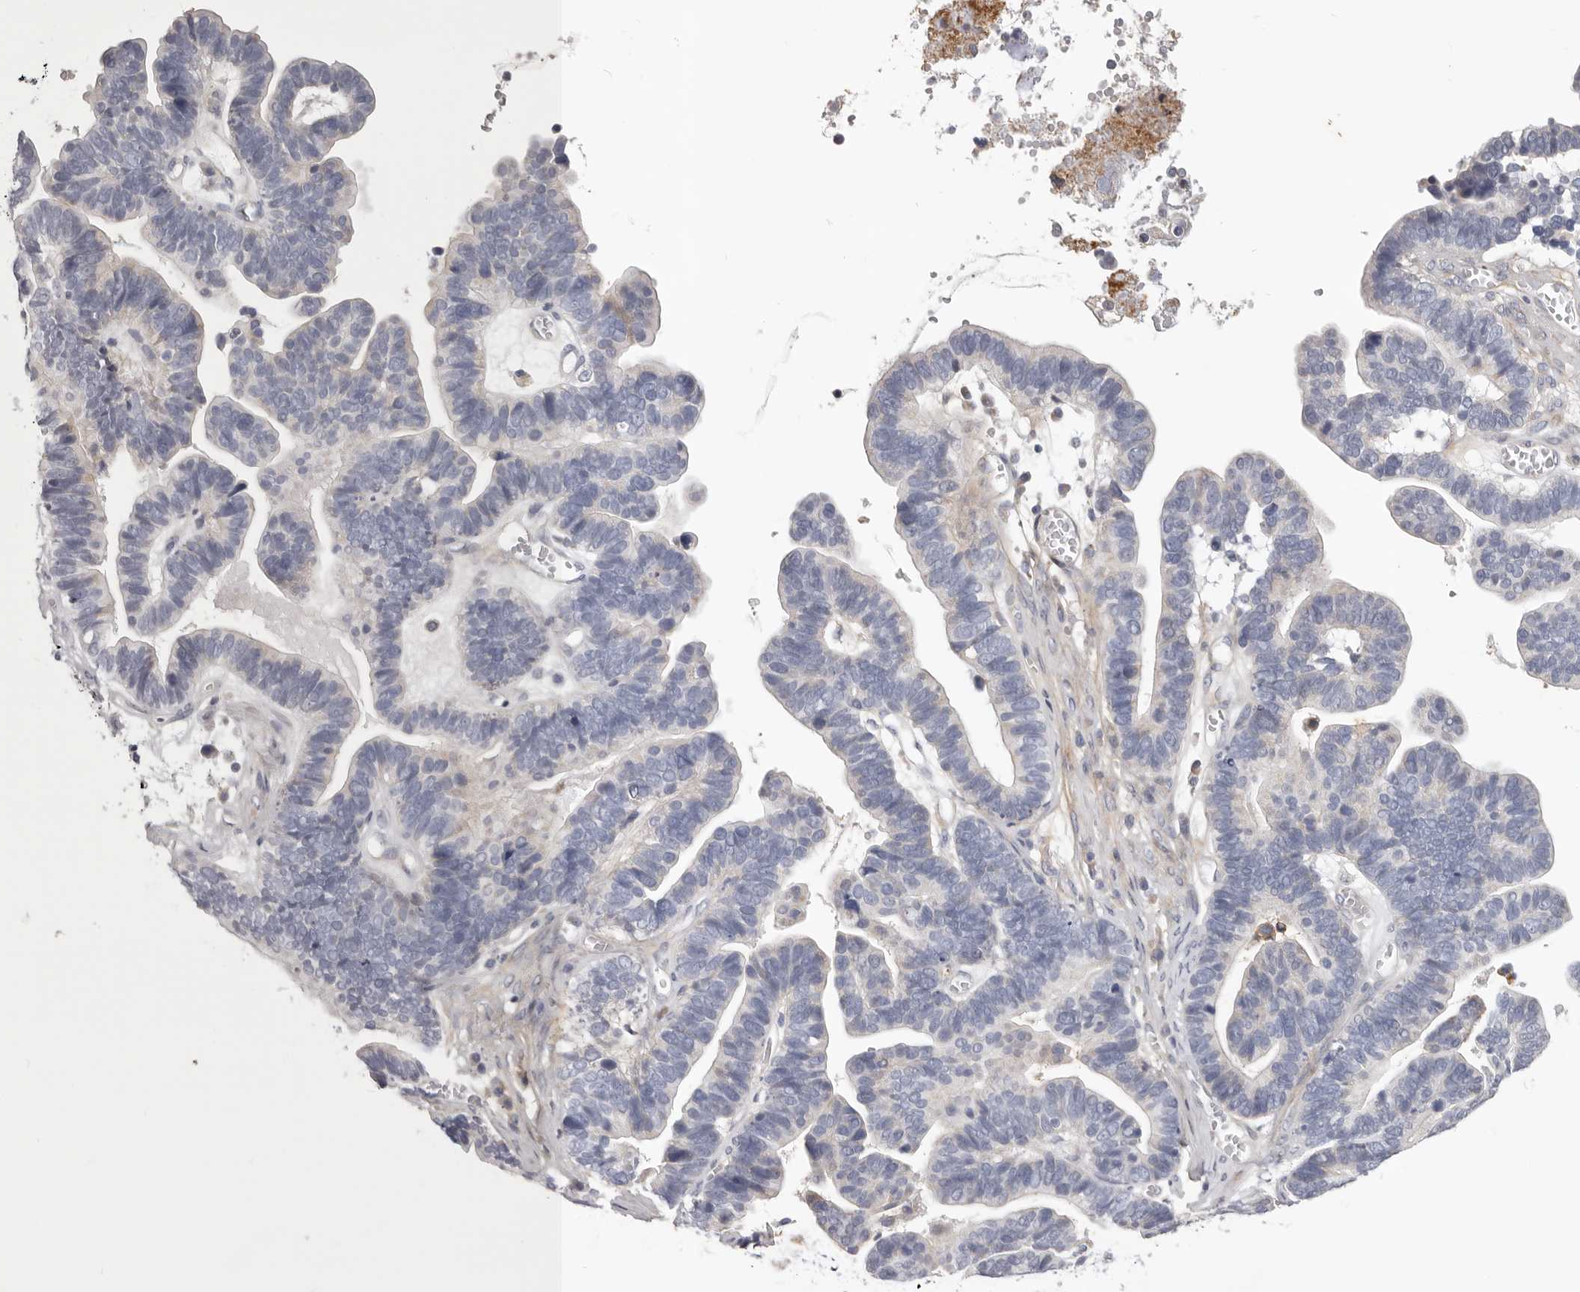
{"staining": {"intensity": "negative", "quantity": "none", "location": "none"}, "tissue": "ovarian cancer", "cell_type": "Tumor cells", "image_type": "cancer", "snomed": [{"axis": "morphology", "description": "Cystadenocarcinoma, serous, NOS"}, {"axis": "topography", "description": "Ovary"}], "caption": "The IHC histopathology image has no significant positivity in tumor cells of ovarian cancer tissue. Nuclei are stained in blue.", "gene": "MRPS10", "patient": {"sex": "female", "age": 56}}